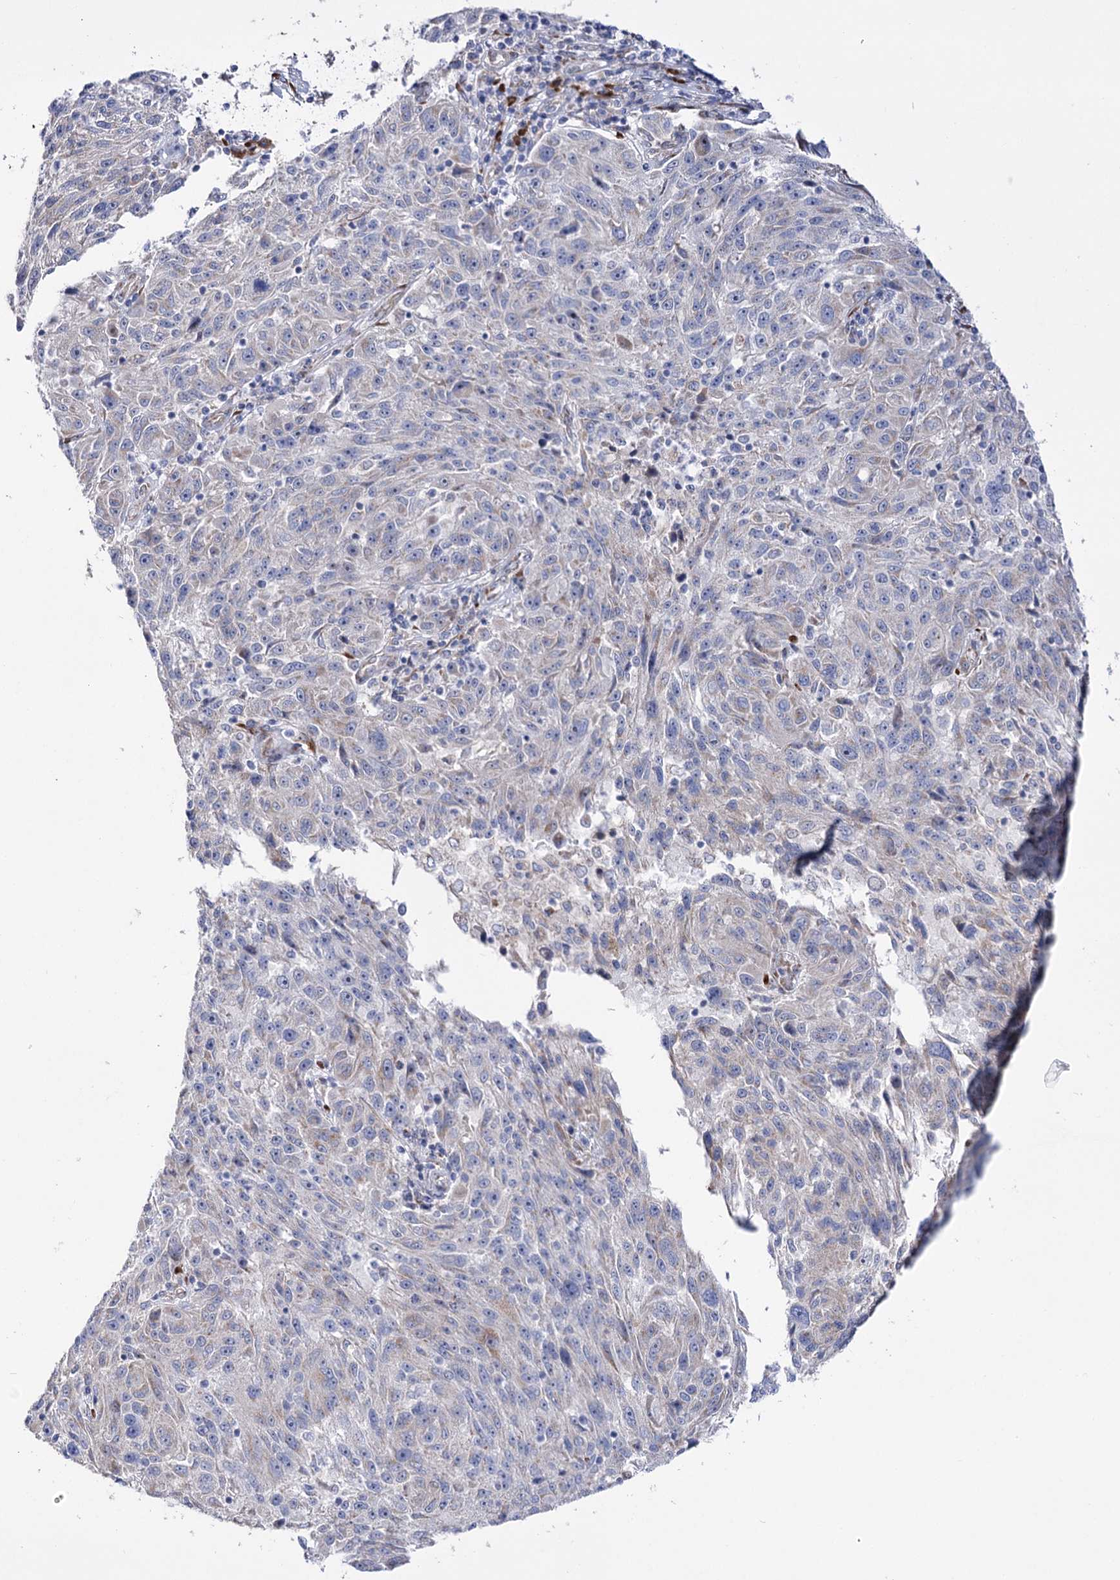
{"staining": {"intensity": "negative", "quantity": "none", "location": "none"}, "tissue": "melanoma", "cell_type": "Tumor cells", "image_type": "cancer", "snomed": [{"axis": "morphology", "description": "Malignant melanoma, NOS"}, {"axis": "topography", "description": "Skin"}], "caption": "High power microscopy histopathology image of an immunohistochemistry micrograph of malignant melanoma, revealing no significant expression in tumor cells.", "gene": "METTL5", "patient": {"sex": "male", "age": 53}}